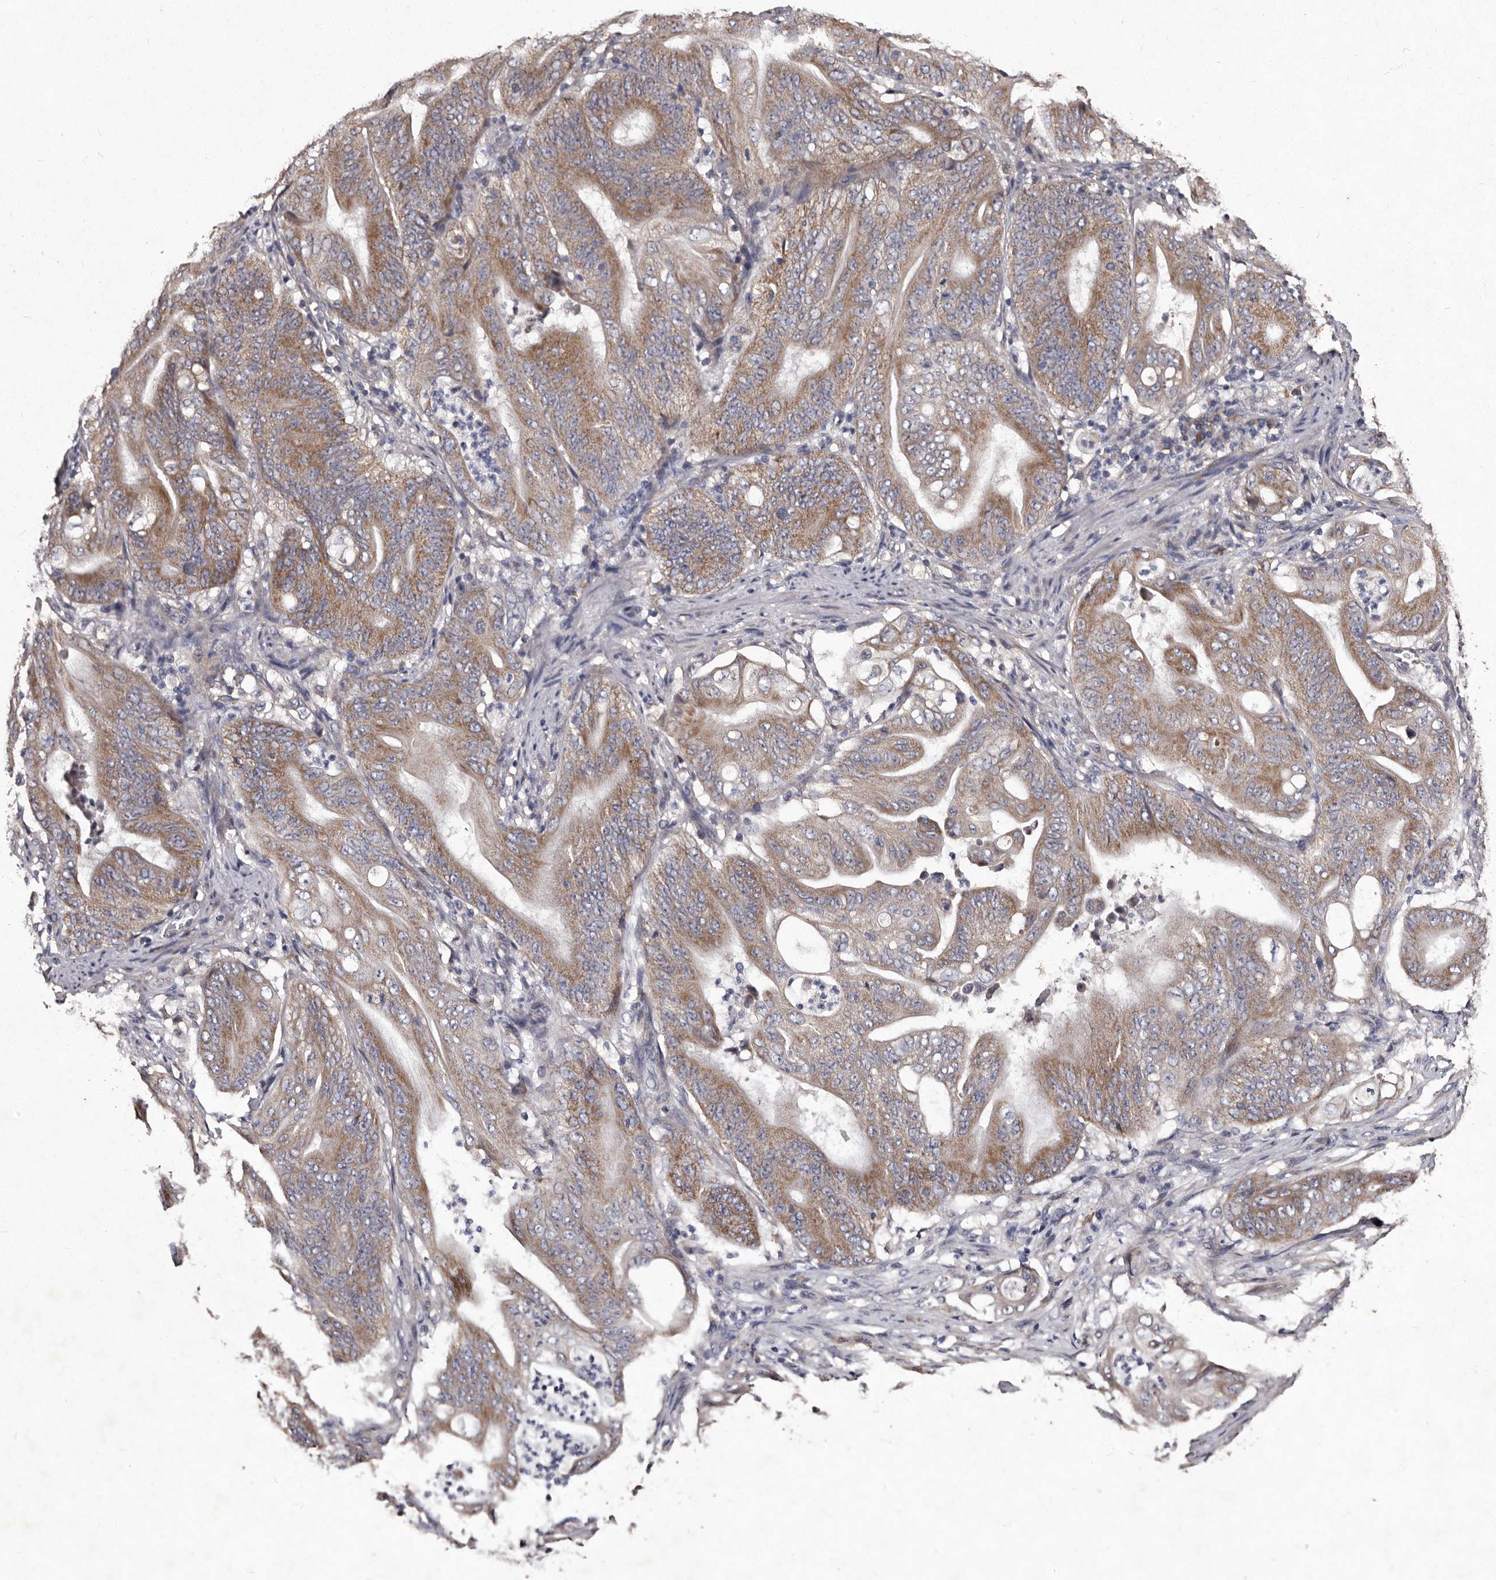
{"staining": {"intensity": "moderate", "quantity": ">75%", "location": "cytoplasmic/membranous"}, "tissue": "stomach cancer", "cell_type": "Tumor cells", "image_type": "cancer", "snomed": [{"axis": "morphology", "description": "Adenocarcinoma, NOS"}, {"axis": "topography", "description": "Stomach"}], "caption": "Stomach cancer stained for a protein demonstrates moderate cytoplasmic/membranous positivity in tumor cells.", "gene": "TFB1M", "patient": {"sex": "female", "age": 73}}